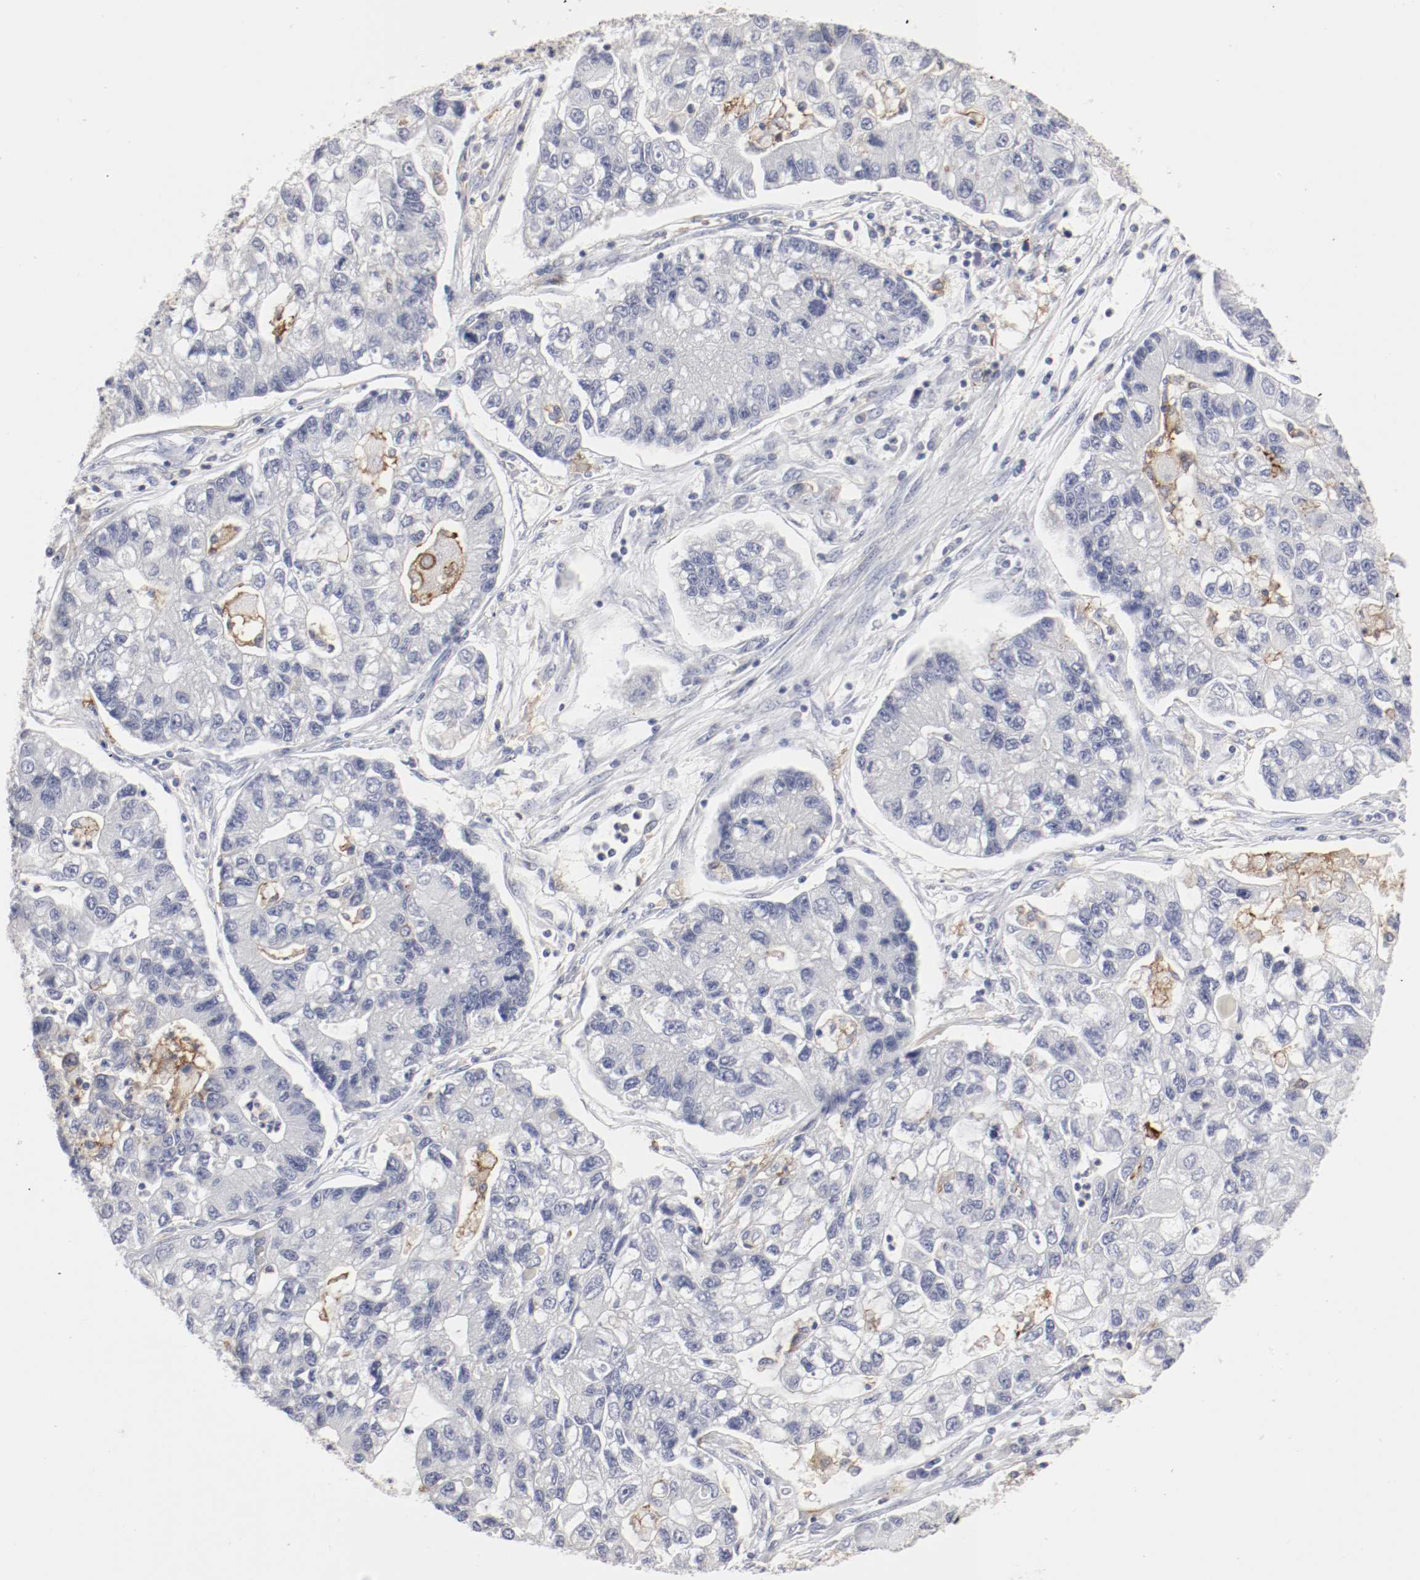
{"staining": {"intensity": "negative", "quantity": "none", "location": "none"}, "tissue": "lung cancer", "cell_type": "Tumor cells", "image_type": "cancer", "snomed": [{"axis": "morphology", "description": "Adenocarcinoma, NOS"}, {"axis": "topography", "description": "Lung"}], "caption": "IHC of human lung adenocarcinoma displays no positivity in tumor cells.", "gene": "ITGAX", "patient": {"sex": "female", "age": 51}}